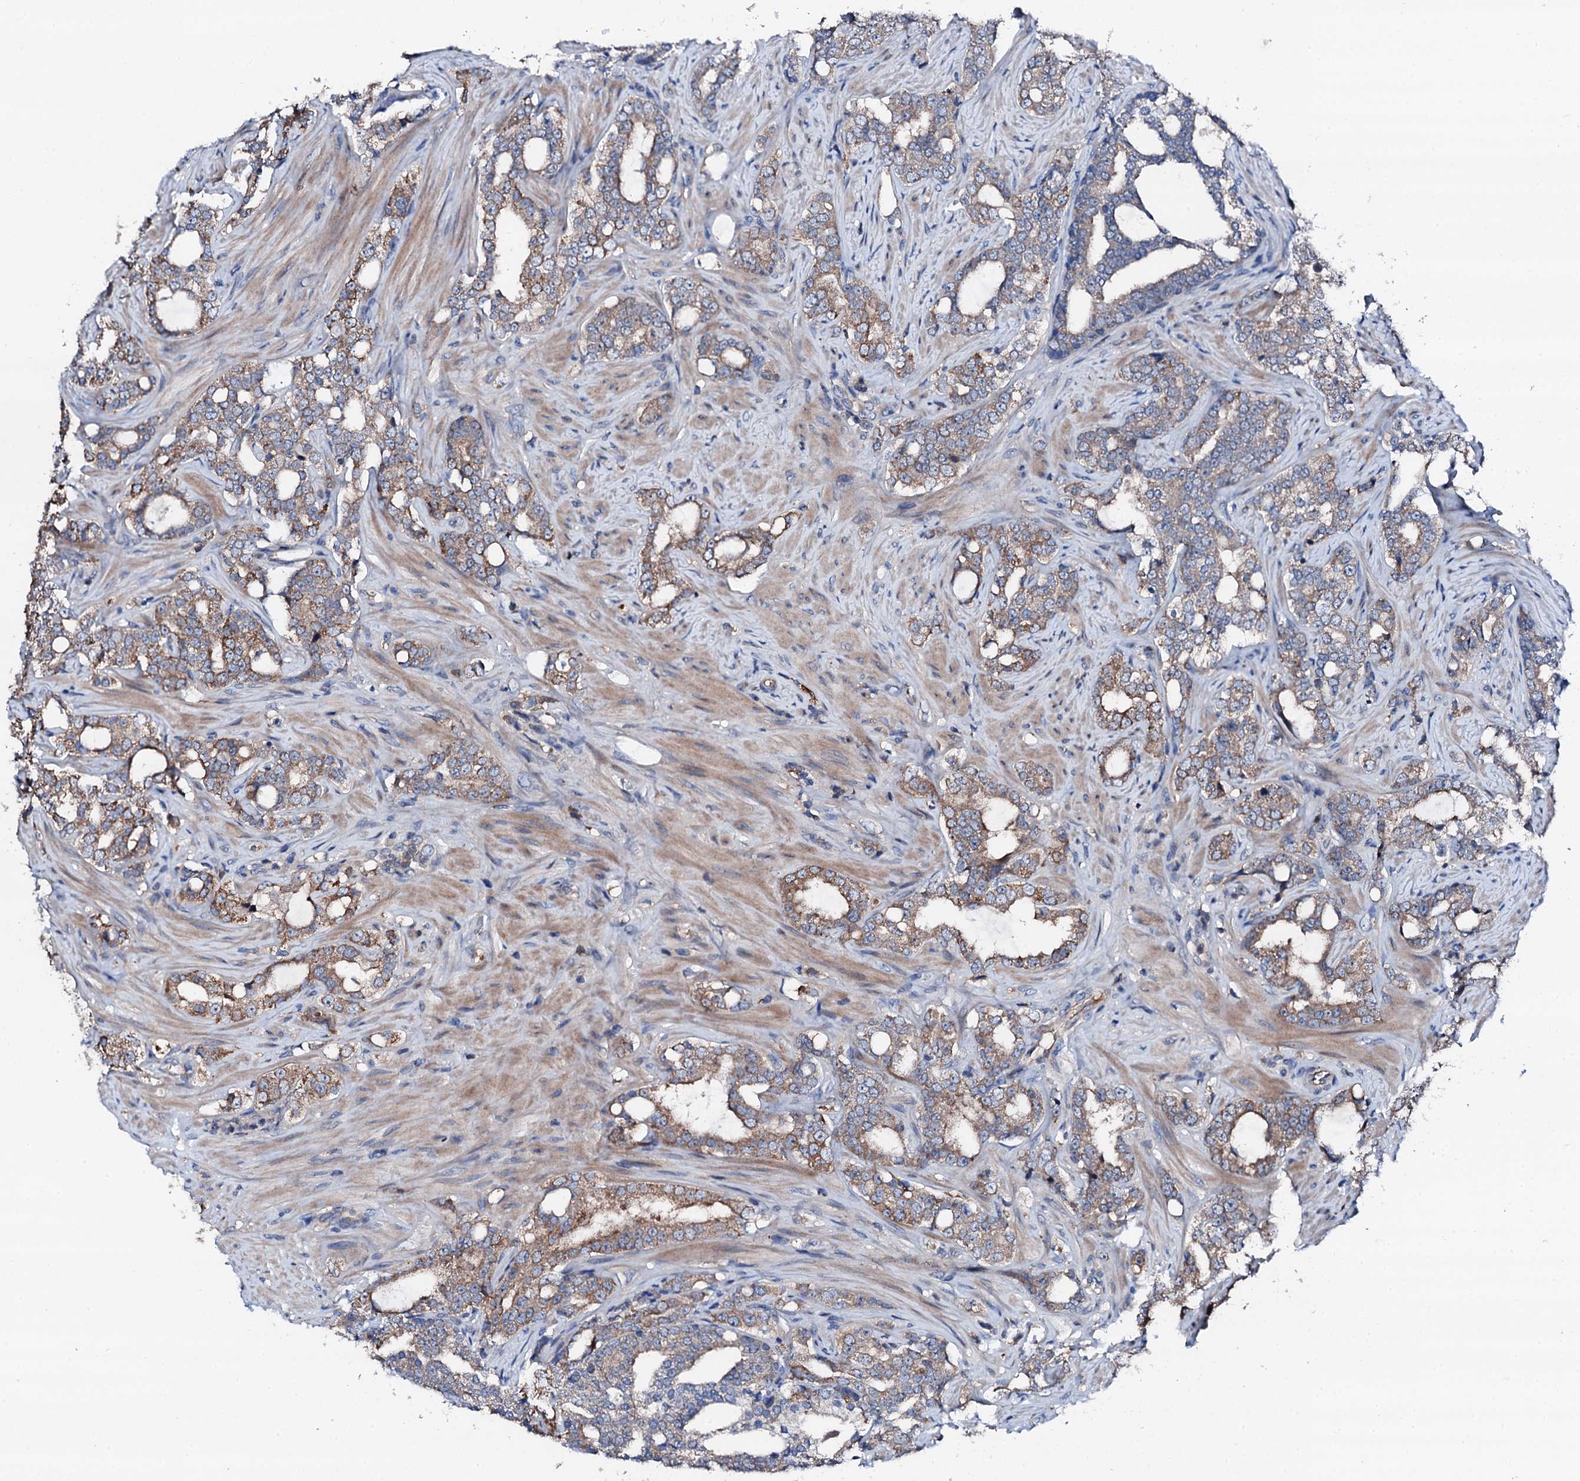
{"staining": {"intensity": "moderate", "quantity": "25%-75%", "location": "cytoplasmic/membranous"}, "tissue": "prostate cancer", "cell_type": "Tumor cells", "image_type": "cancer", "snomed": [{"axis": "morphology", "description": "Adenocarcinoma, High grade"}, {"axis": "topography", "description": "Prostate"}], "caption": "High-power microscopy captured an immunohistochemistry photomicrograph of prostate cancer (adenocarcinoma (high-grade)), revealing moderate cytoplasmic/membranous expression in about 25%-75% of tumor cells. (Brightfield microscopy of DAB IHC at high magnification).", "gene": "TRAFD1", "patient": {"sex": "male", "age": 64}}